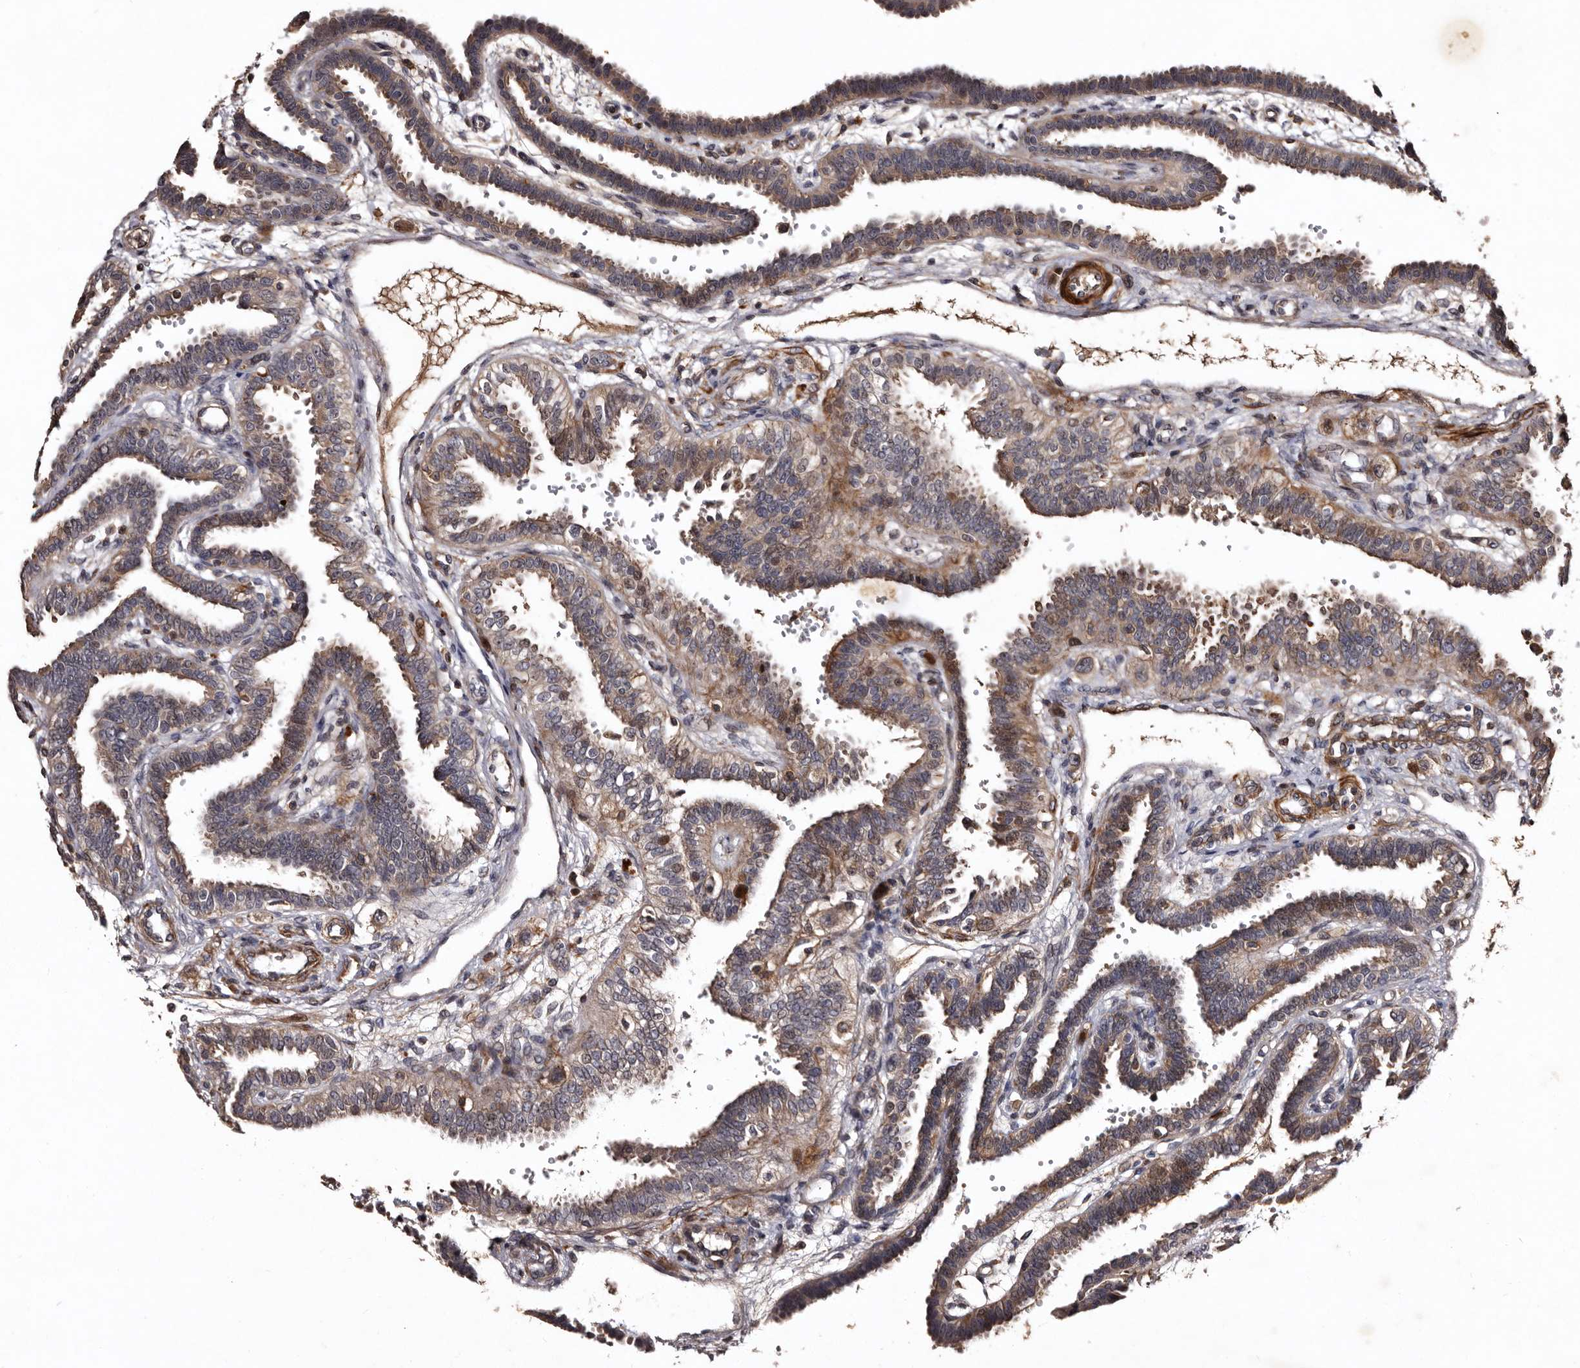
{"staining": {"intensity": "moderate", "quantity": ">75%", "location": "cytoplasmic/membranous"}, "tissue": "fallopian tube", "cell_type": "Glandular cells", "image_type": "normal", "snomed": [{"axis": "morphology", "description": "Normal tissue, NOS"}, {"axis": "topography", "description": "Fallopian tube"}, {"axis": "topography", "description": "Placenta"}], "caption": "Moderate cytoplasmic/membranous protein staining is seen in approximately >75% of glandular cells in fallopian tube.", "gene": "PRKD3", "patient": {"sex": "female", "age": 34}}